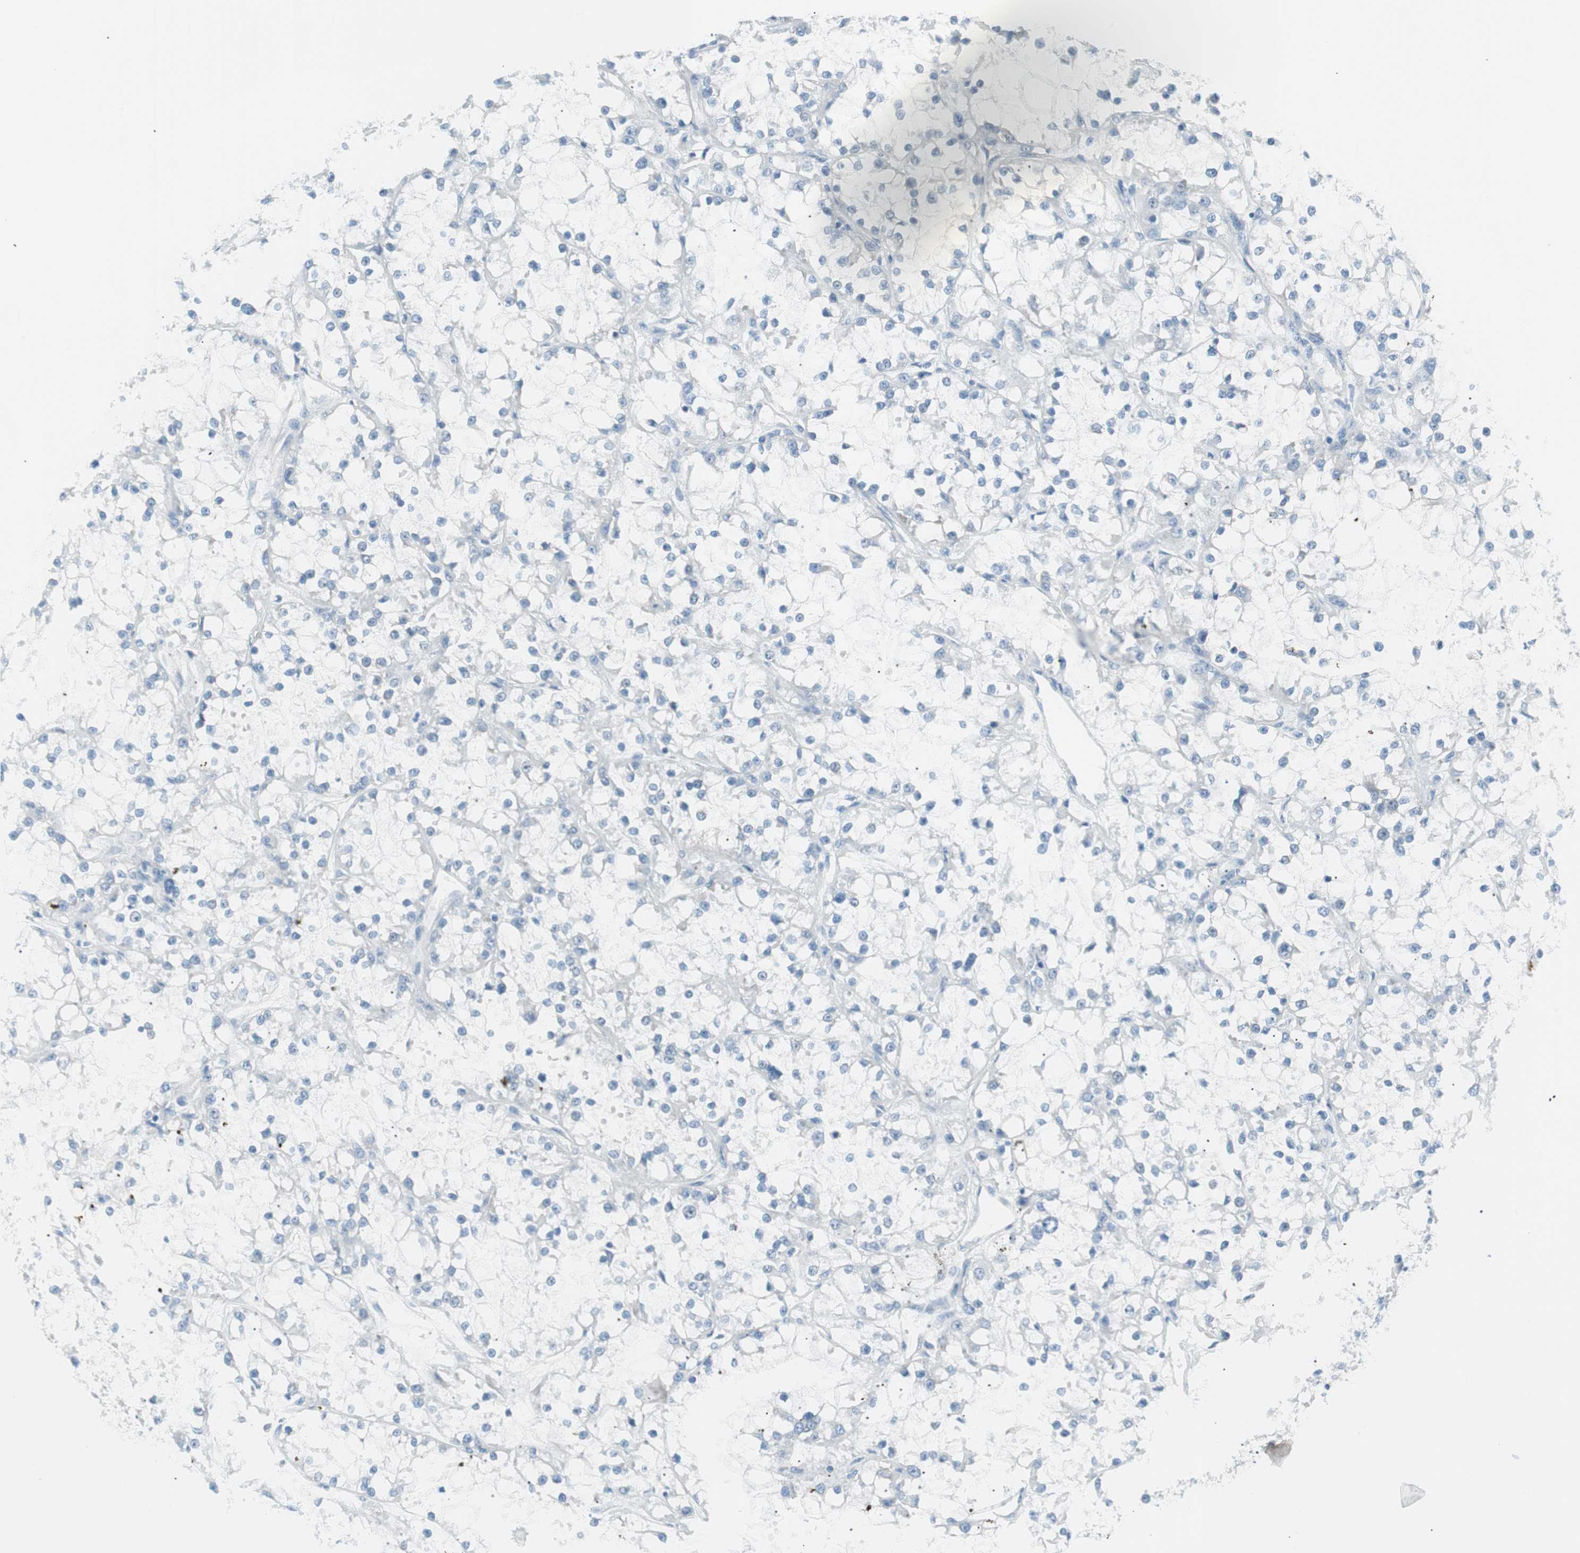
{"staining": {"intensity": "negative", "quantity": "none", "location": "none"}, "tissue": "renal cancer", "cell_type": "Tumor cells", "image_type": "cancer", "snomed": [{"axis": "morphology", "description": "Adenocarcinoma, NOS"}, {"axis": "topography", "description": "Kidney"}], "caption": "This is a histopathology image of immunohistochemistry (IHC) staining of renal cancer, which shows no staining in tumor cells.", "gene": "VIL1", "patient": {"sex": "female", "age": 52}}